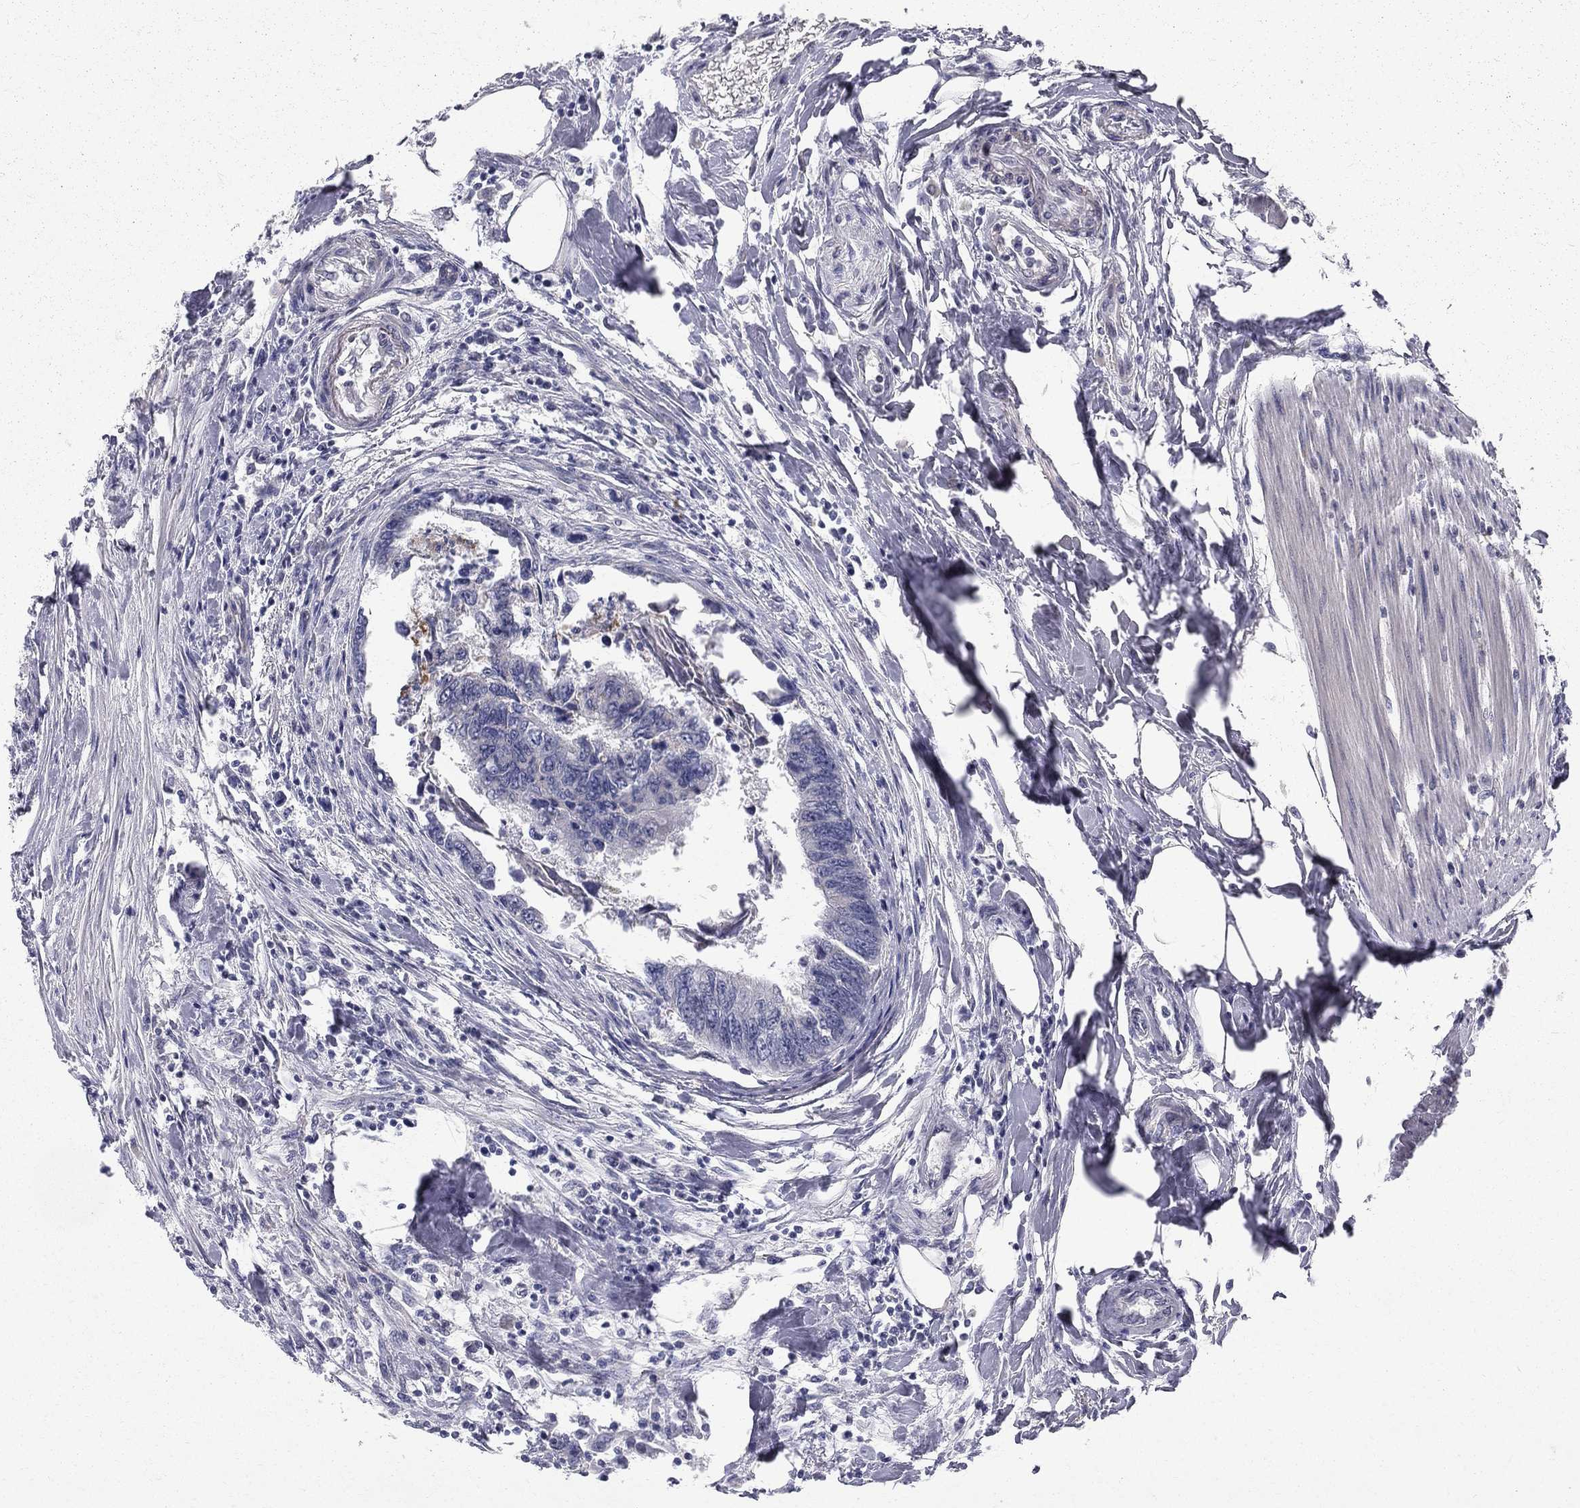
{"staining": {"intensity": "negative", "quantity": "none", "location": "none"}, "tissue": "colorectal cancer", "cell_type": "Tumor cells", "image_type": "cancer", "snomed": [{"axis": "morphology", "description": "Adenocarcinoma, NOS"}, {"axis": "topography", "description": "Colon"}], "caption": "DAB (3,3'-diaminobenzidine) immunohistochemical staining of colorectal adenocarcinoma reveals no significant positivity in tumor cells.", "gene": "CLIC6", "patient": {"sex": "female", "age": 65}}